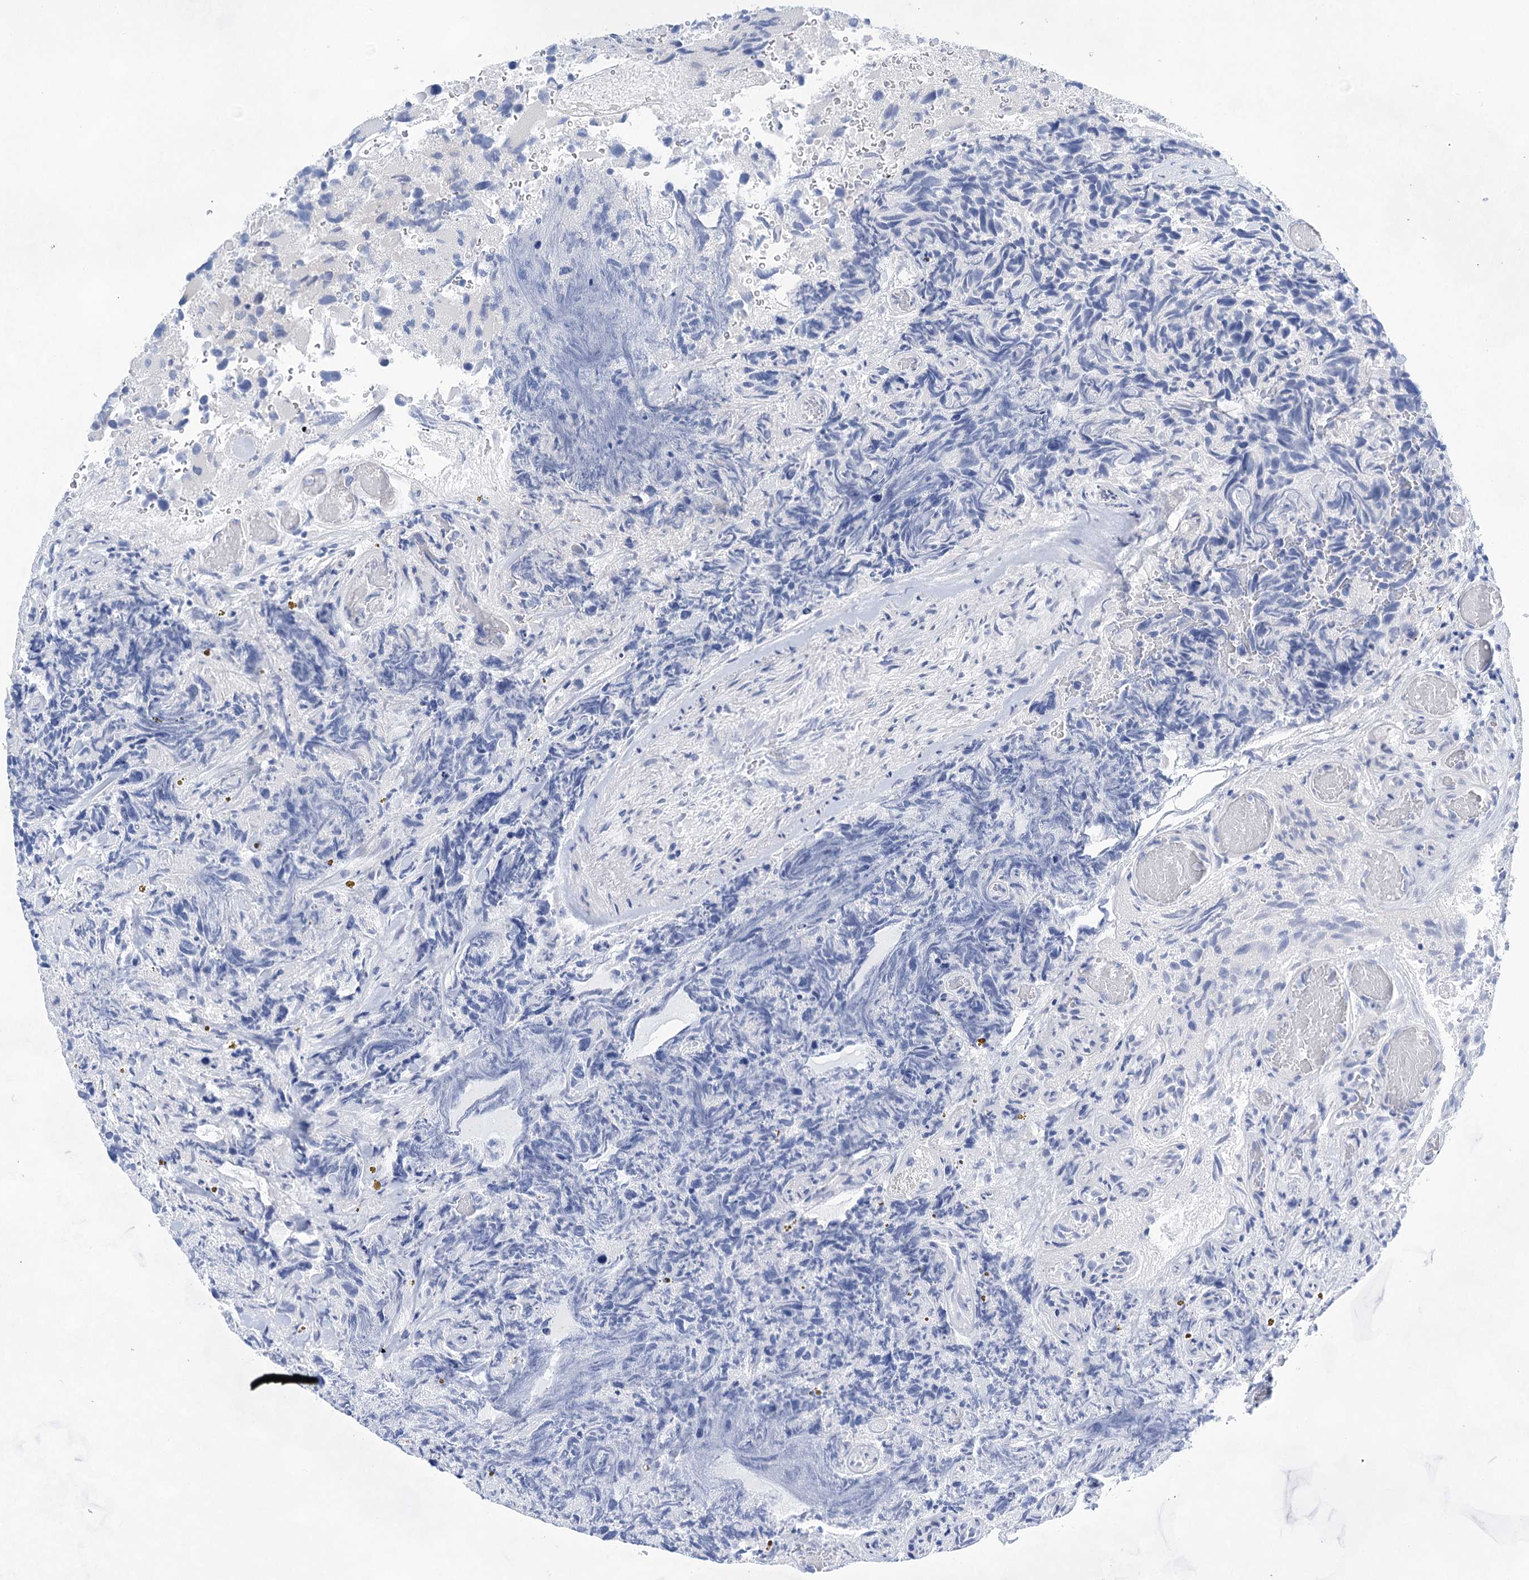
{"staining": {"intensity": "negative", "quantity": "none", "location": "none"}, "tissue": "glioma", "cell_type": "Tumor cells", "image_type": "cancer", "snomed": [{"axis": "morphology", "description": "Glioma, malignant, High grade"}, {"axis": "topography", "description": "Brain"}], "caption": "High power microscopy photomicrograph of an IHC histopathology image of malignant high-grade glioma, revealing no significant positivity in tumor cells. (Brightfield microscopy of DAB (3,3'-diaminobenzidine) immunohistochemistry (IHC) at high magnification).", "gene": "LALBA", "patient": {"sex": "male", "age": 69}}